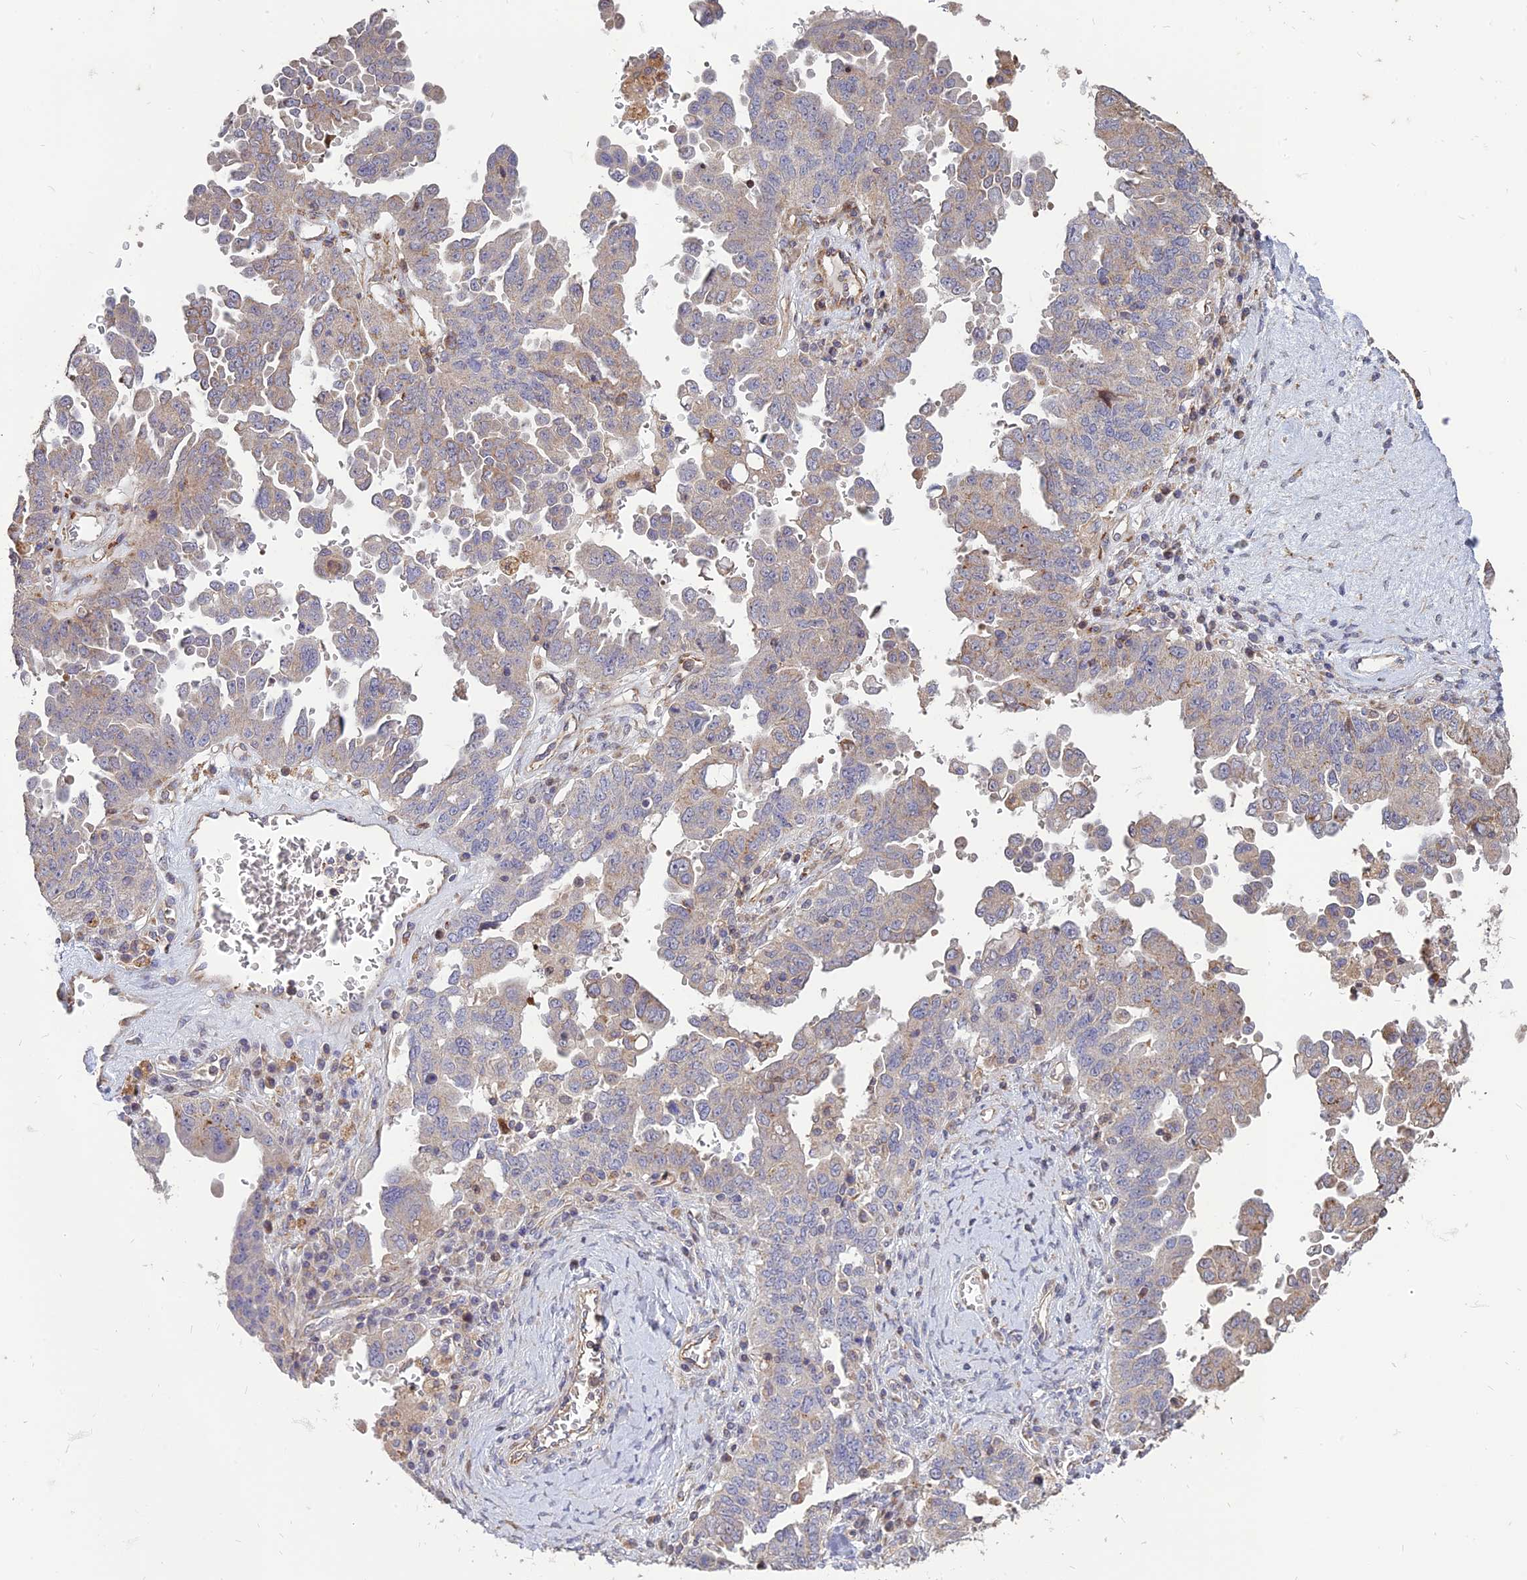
{"staining": {"intensity": "negative", "quantity": "none", "location": "none"}, "tissue": "ovarian cancer", "cell_type": "Tumor cells", "image_type": "cancer", "snomed": [{"axis": "morphology", "description": "Carcinoma, endometroid"}, {"axis": "topography", "description": "Ovary"}], "caption": "An immunohistochemistry (IHC) histopathology image of endometroid carcinoma (ovarian) is shown. There is no staining in tumor cells of endometroid carcinoma (ovarian).", "gene": "ST3GAL6", "patient": {"sex": "female", "age": 62}}